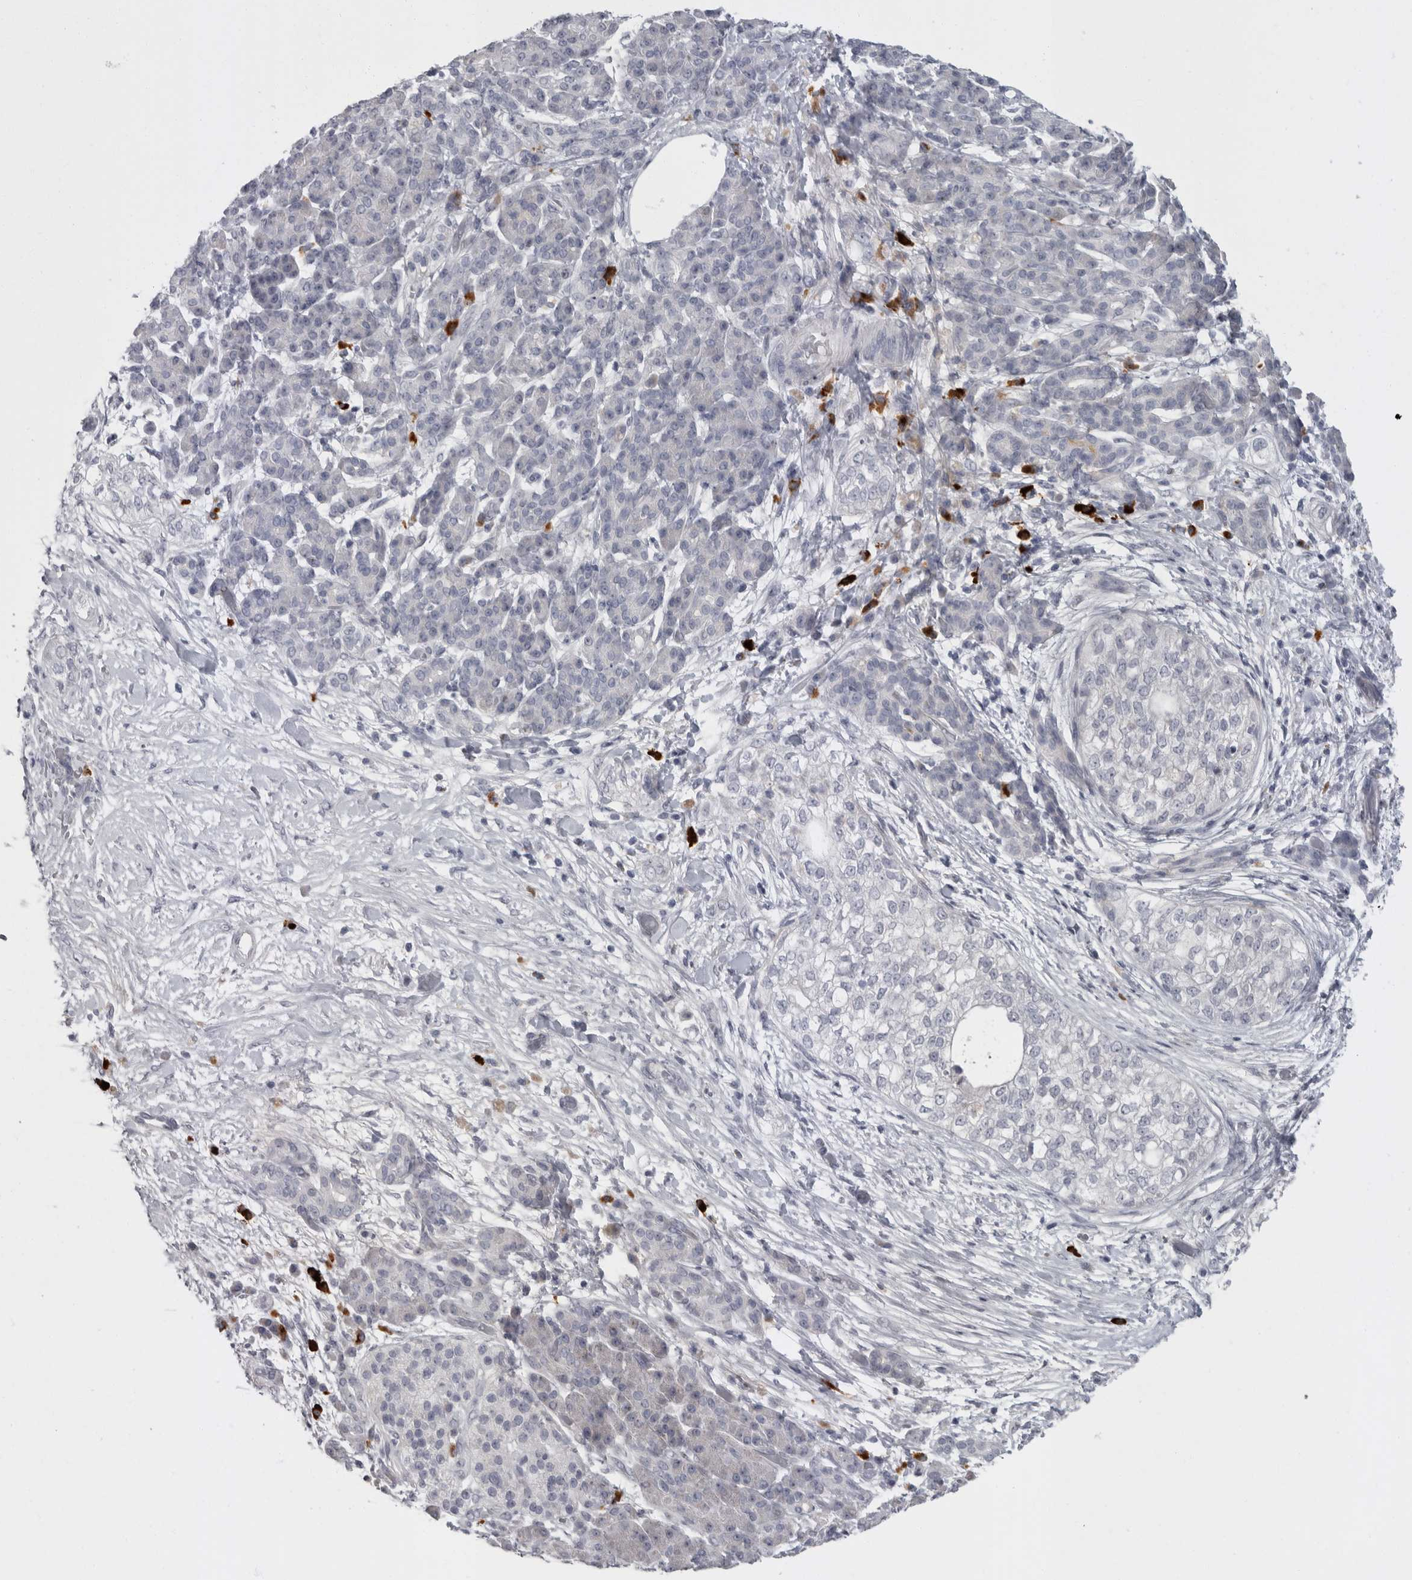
{"staining": {"intensity": "negative", "quantity": "none", "location": "none"}, "tissue": "pancreatic cancer", "cell_type": "Tumor cells", "image_type": "cancer", "snomed": [{"axis": "morphology", "description": "Adenocarcinoma, NOS"}, {"axis": "topography", "description": "Pancreas"}], "caption": "Immunohistochemistry (IHC) image of neoplastic tissue: pancreatic cancer stained with DAB (3,3'-diaminobenzidine) shows no significant protein positivity in tumor cells. The staining is performed using DAB (3,3'-diaminobenzidine) brown chromogen with nuclei counter-stained in using hematoxylin.", "gene": "SLC25A39", "patient": {"sex": "male", "age": 72}}